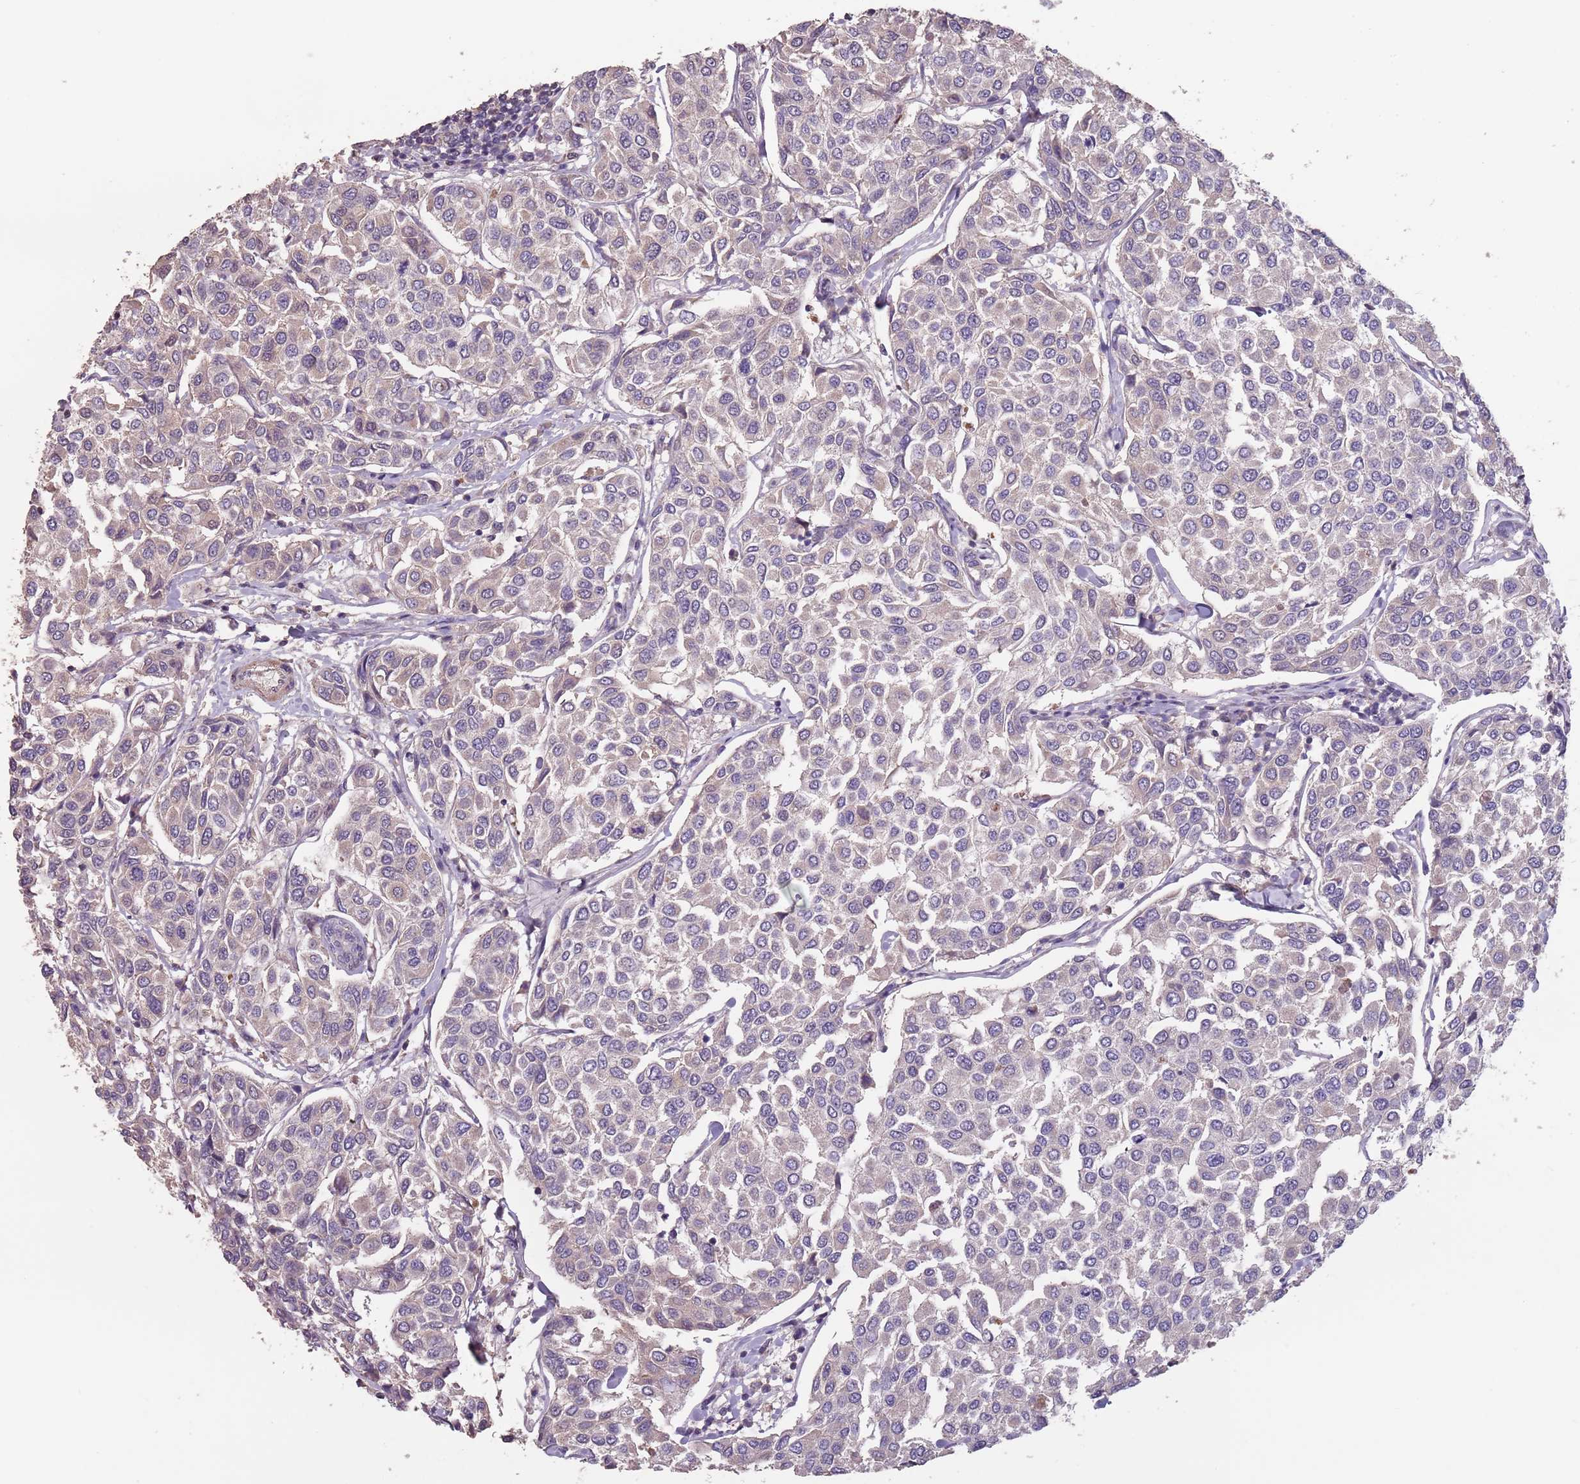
{"staining": {"intensity": "negative", "quantity": "none", "location": "none"}, "tissue": "breast cancer", "cell_type": "Tumor cells", "image_type": "cancer", "snomed": [{"axis": "morphology", "description": "Duct carcinoma"}, {"axis": "topography", "description": "Breast"}], "caption": "Tumor cells are negative for brown protein staining in infiltrating ductal carcinoma (breast). The staining is performed using DAB brown chromogen with nuclei counter-stained in using hematoxylin.", "gene": "MBD3L1", "patient": {"sex": "female", "age": 55}}